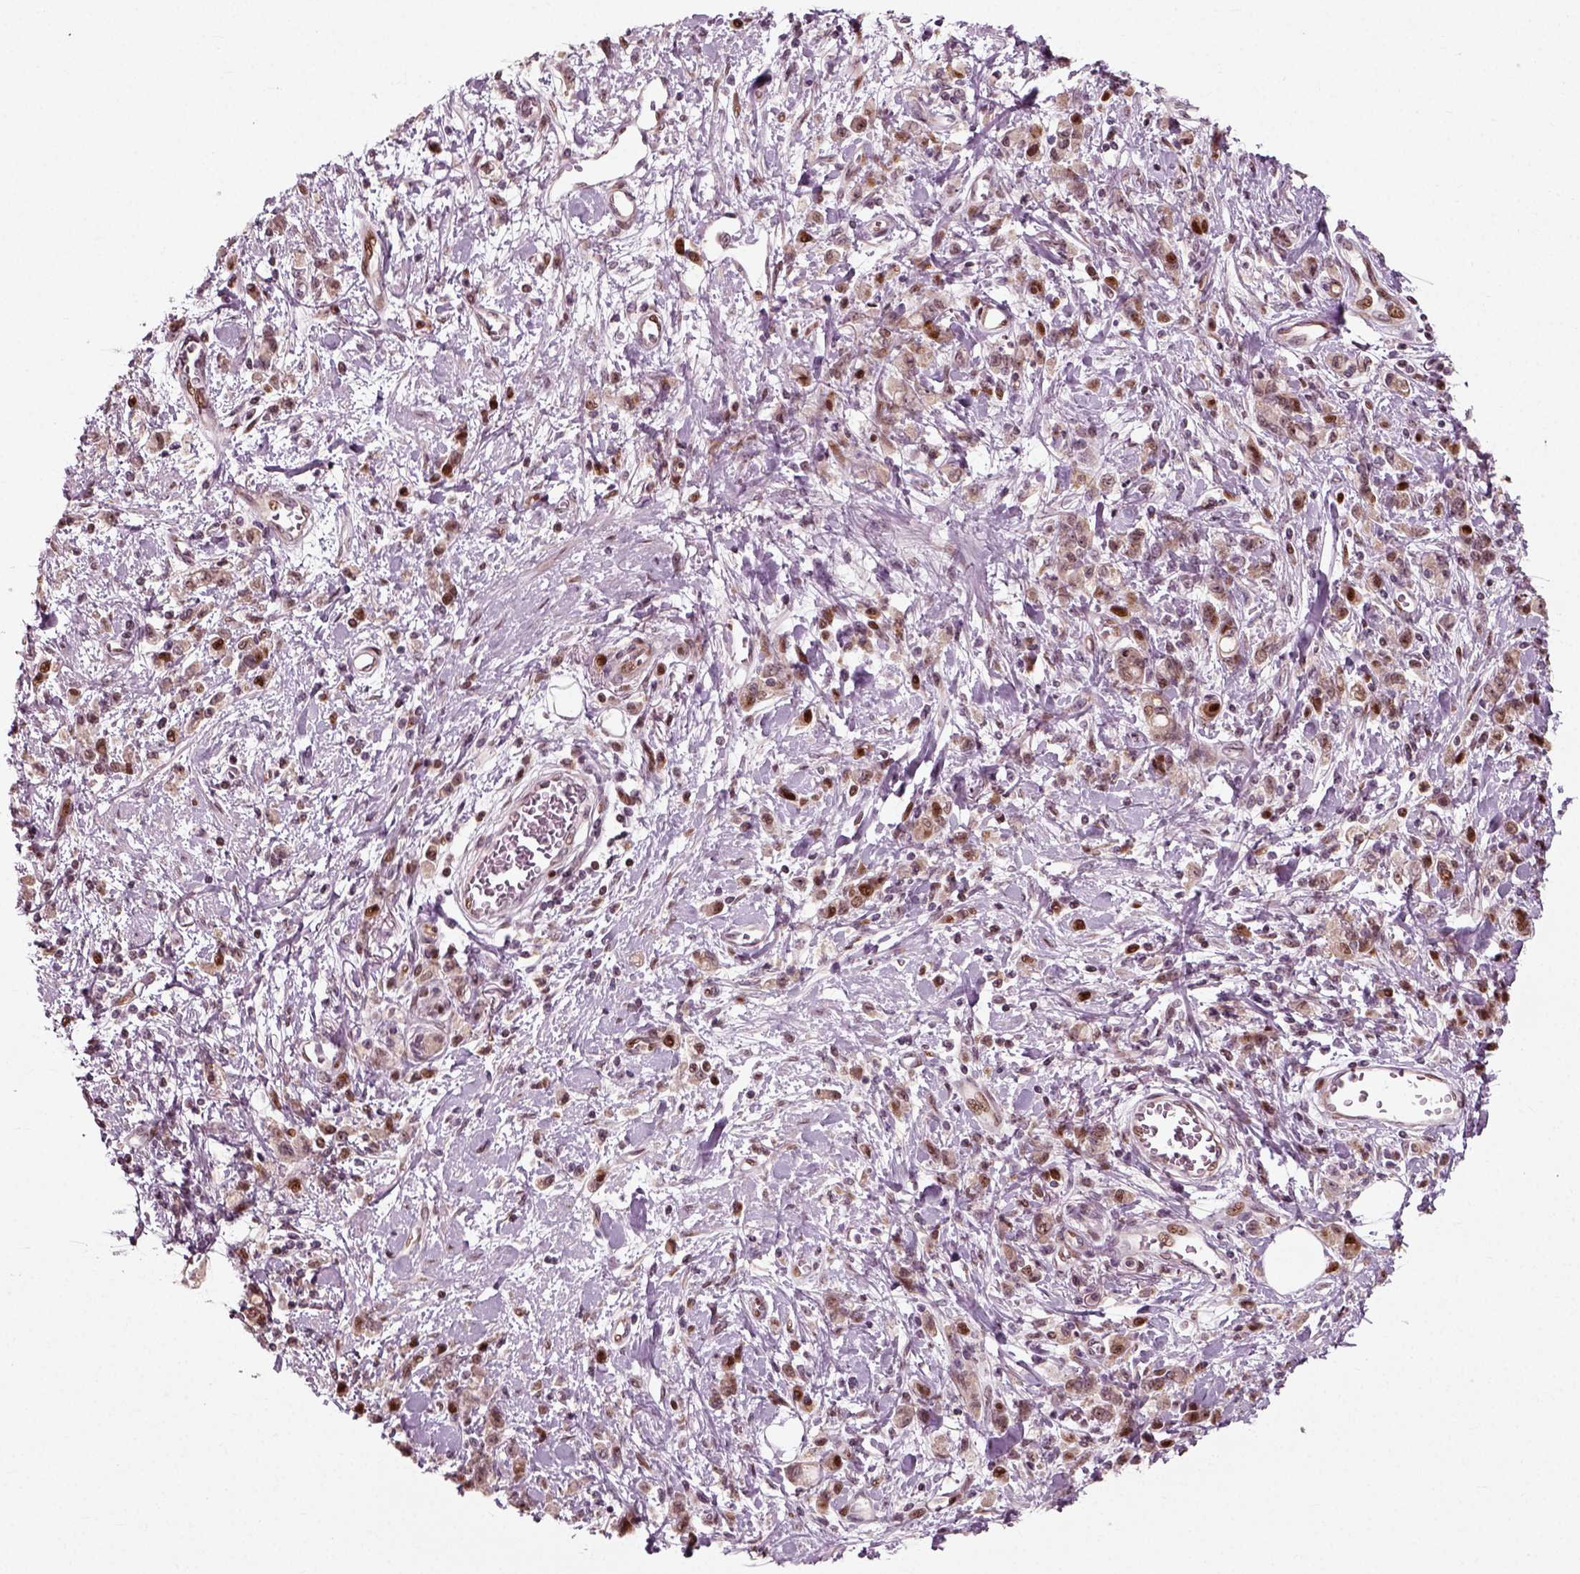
{"staining": {"intensity": "strong", "quantity": "<25%", "location": "nuclear"}, "tissue": "stomach cancer", "cell_type": "Tumor cells", "image_type": "cancer", "snomed": [{"axis": "morphology", "description": "Adenocarcinoma, NOS"}, {"axis": "topography", "description": "Stomach"}], "caption": "Immunohistochemistry histopathology image of neoplastic tissue: stomach cancer stained using IHC displays medium levels of strong protein expression localized specifically in the nuclear of tumor cells, appearing as a nuclear brown color.", "gene": "CDC14A", "patient": {"sex": "male", "age": 77}}